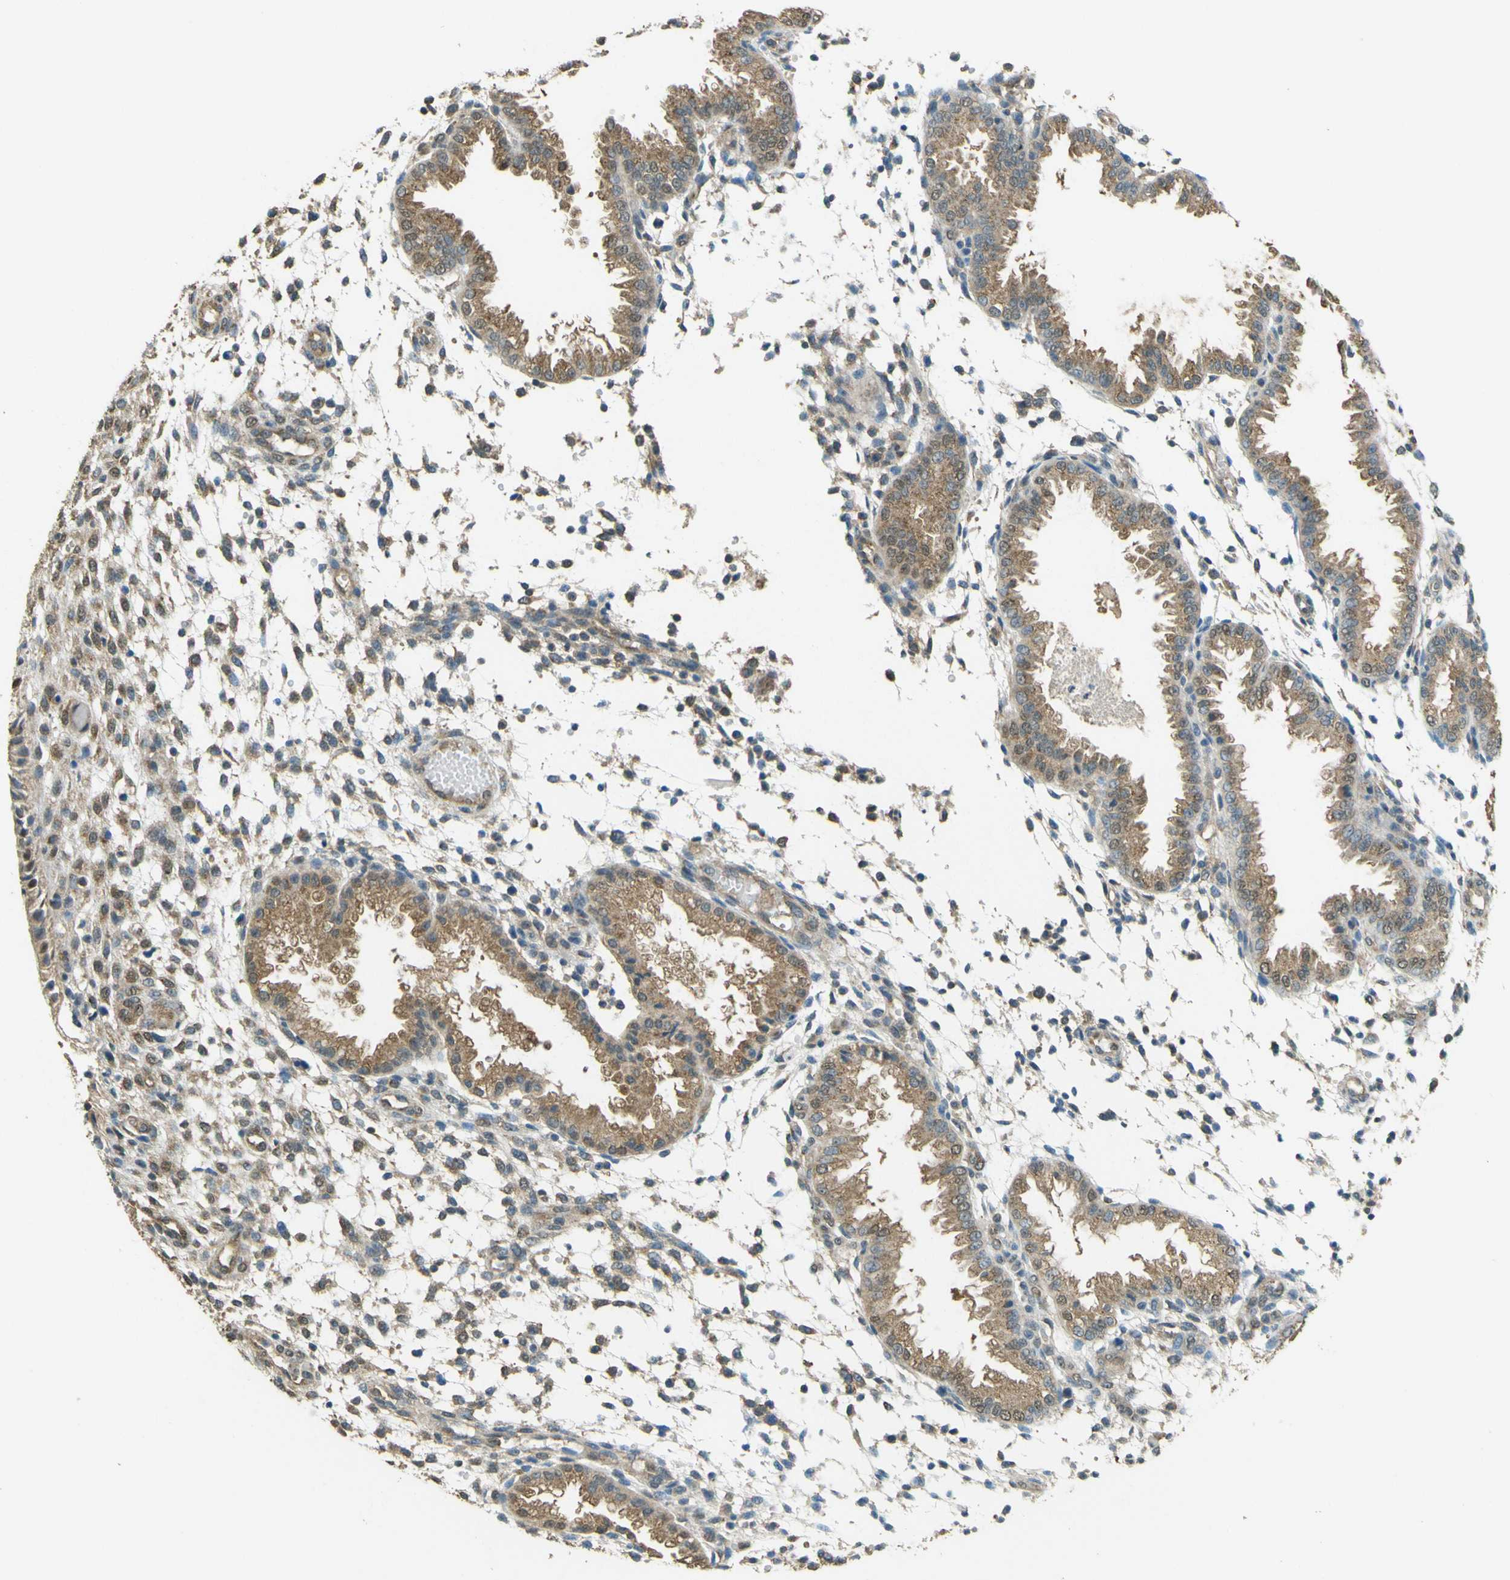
{"staining": {"intensity": "weak", "quantity": "25%-75%", "location": "cytoplasmic/membranous"}, "tissue": "endometrium", "cell_type": "Cells in endometrial stroma", "image_type": "normal", "snomed": [{"axis": "morphology", "description": "Normal tissue, NOS"}, {"axis": "topography", "description": "Endometrium"}], "caption": "IHC histopathology image of normal endometrium: endometrium stained using immunohistochemistry (IHC) demonstrates low levels of weak protein expression localized specifically in the cytoplasmic/membranous of cells in endometrial stroma, appearing as a cytoplasmic/membranous brown color.", "gene": "GOLGA1", "patient": {"sex": "female", "age": 33}}